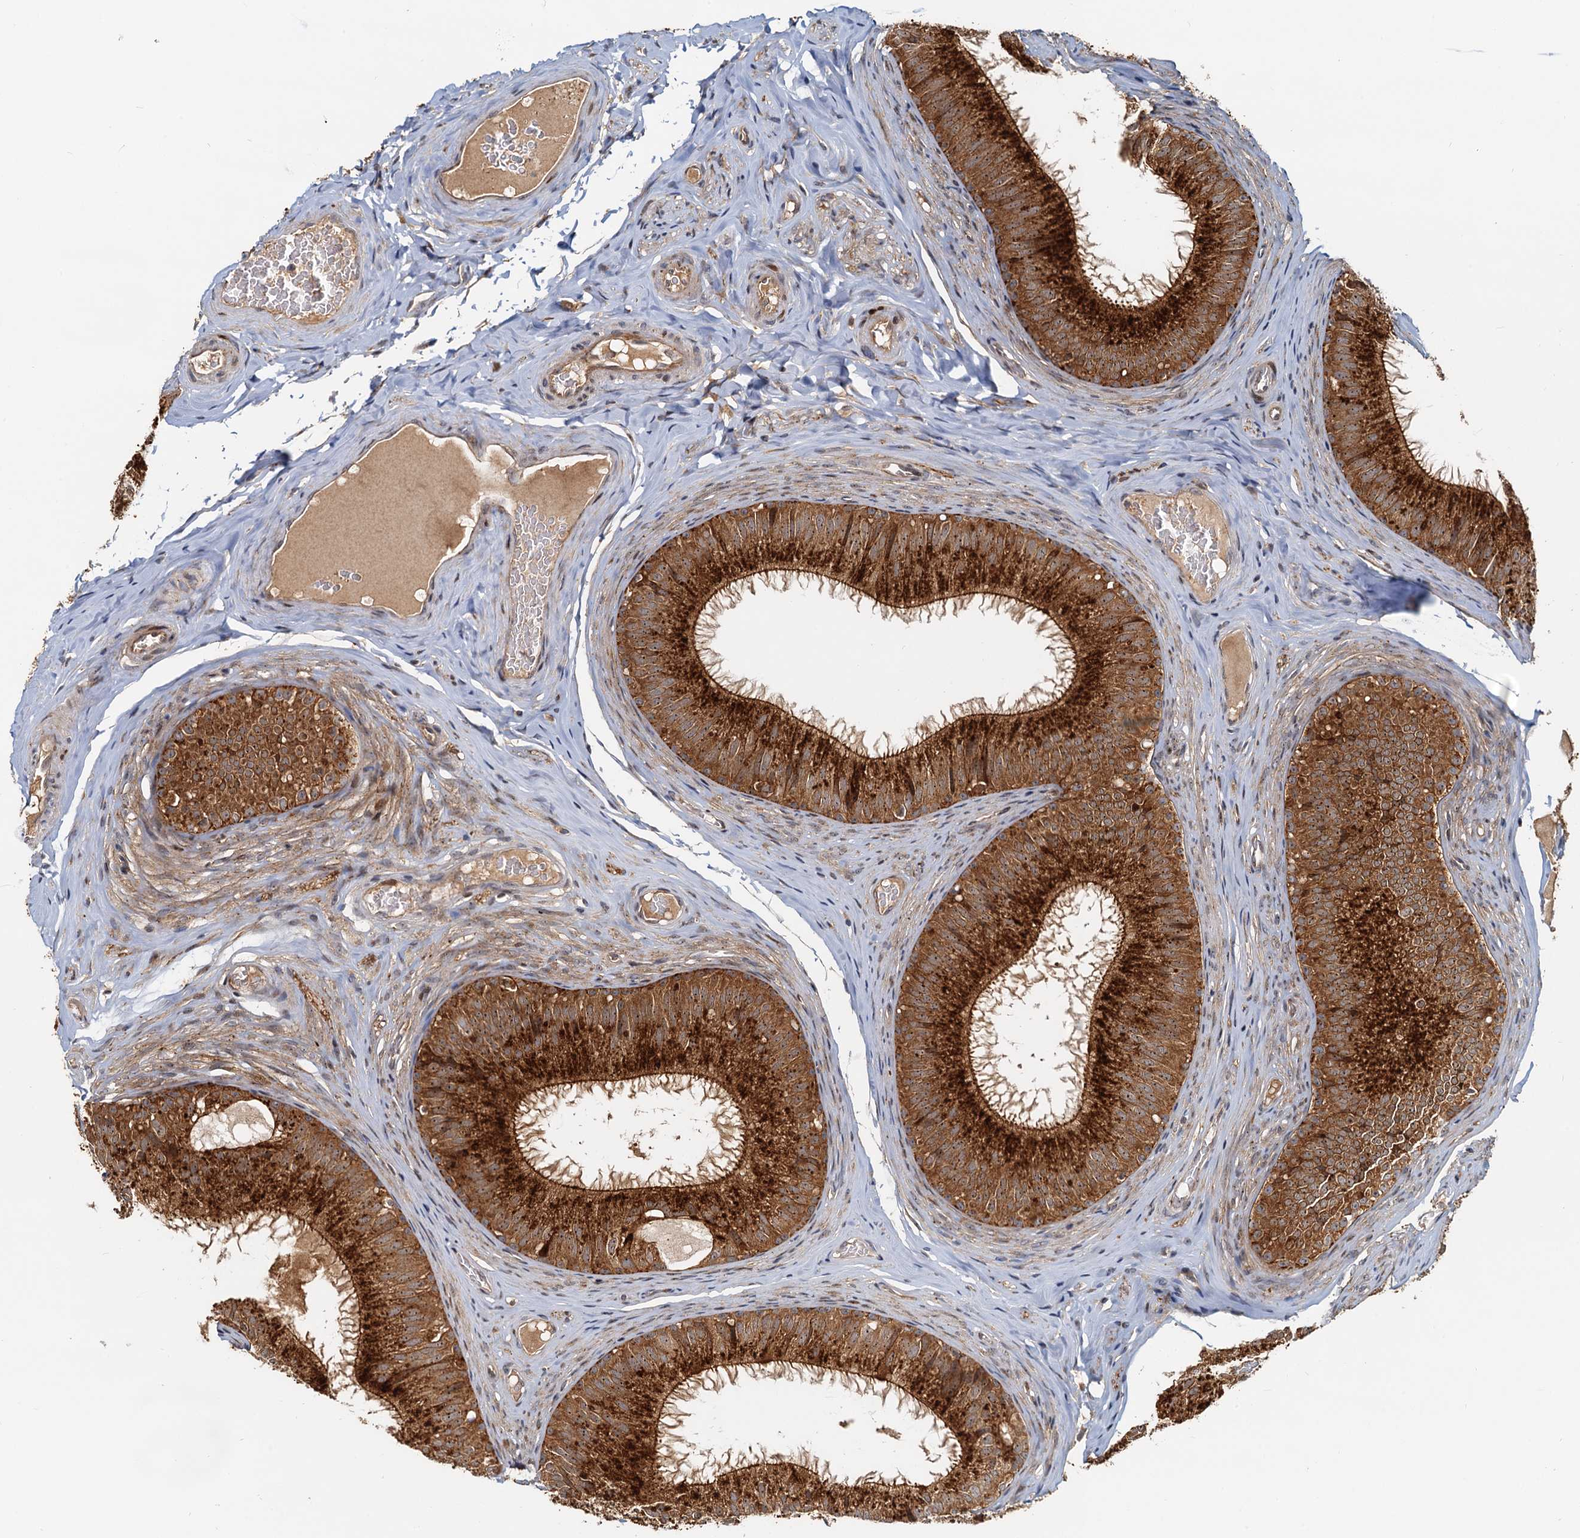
{"staining": {"intensity": "strong", "quantity": ">75%", "location": "cytoplasmic/membranous"}, "tissue": "epididymis", "cell_type": "Glandular cells", "image_type": "normal", "snomed": [{"axis": "morphology", "description": "Normal tissue, NOS"}, {"axis": "topography", "description": "Epididymis"}], "caption": "An image of human epididymis stained for a protein displays strong cytoplasmic/membranous brown staining in glandular cells.", "gene": "TOLLIP", "patient": {"sex": "male", "age": 34}}